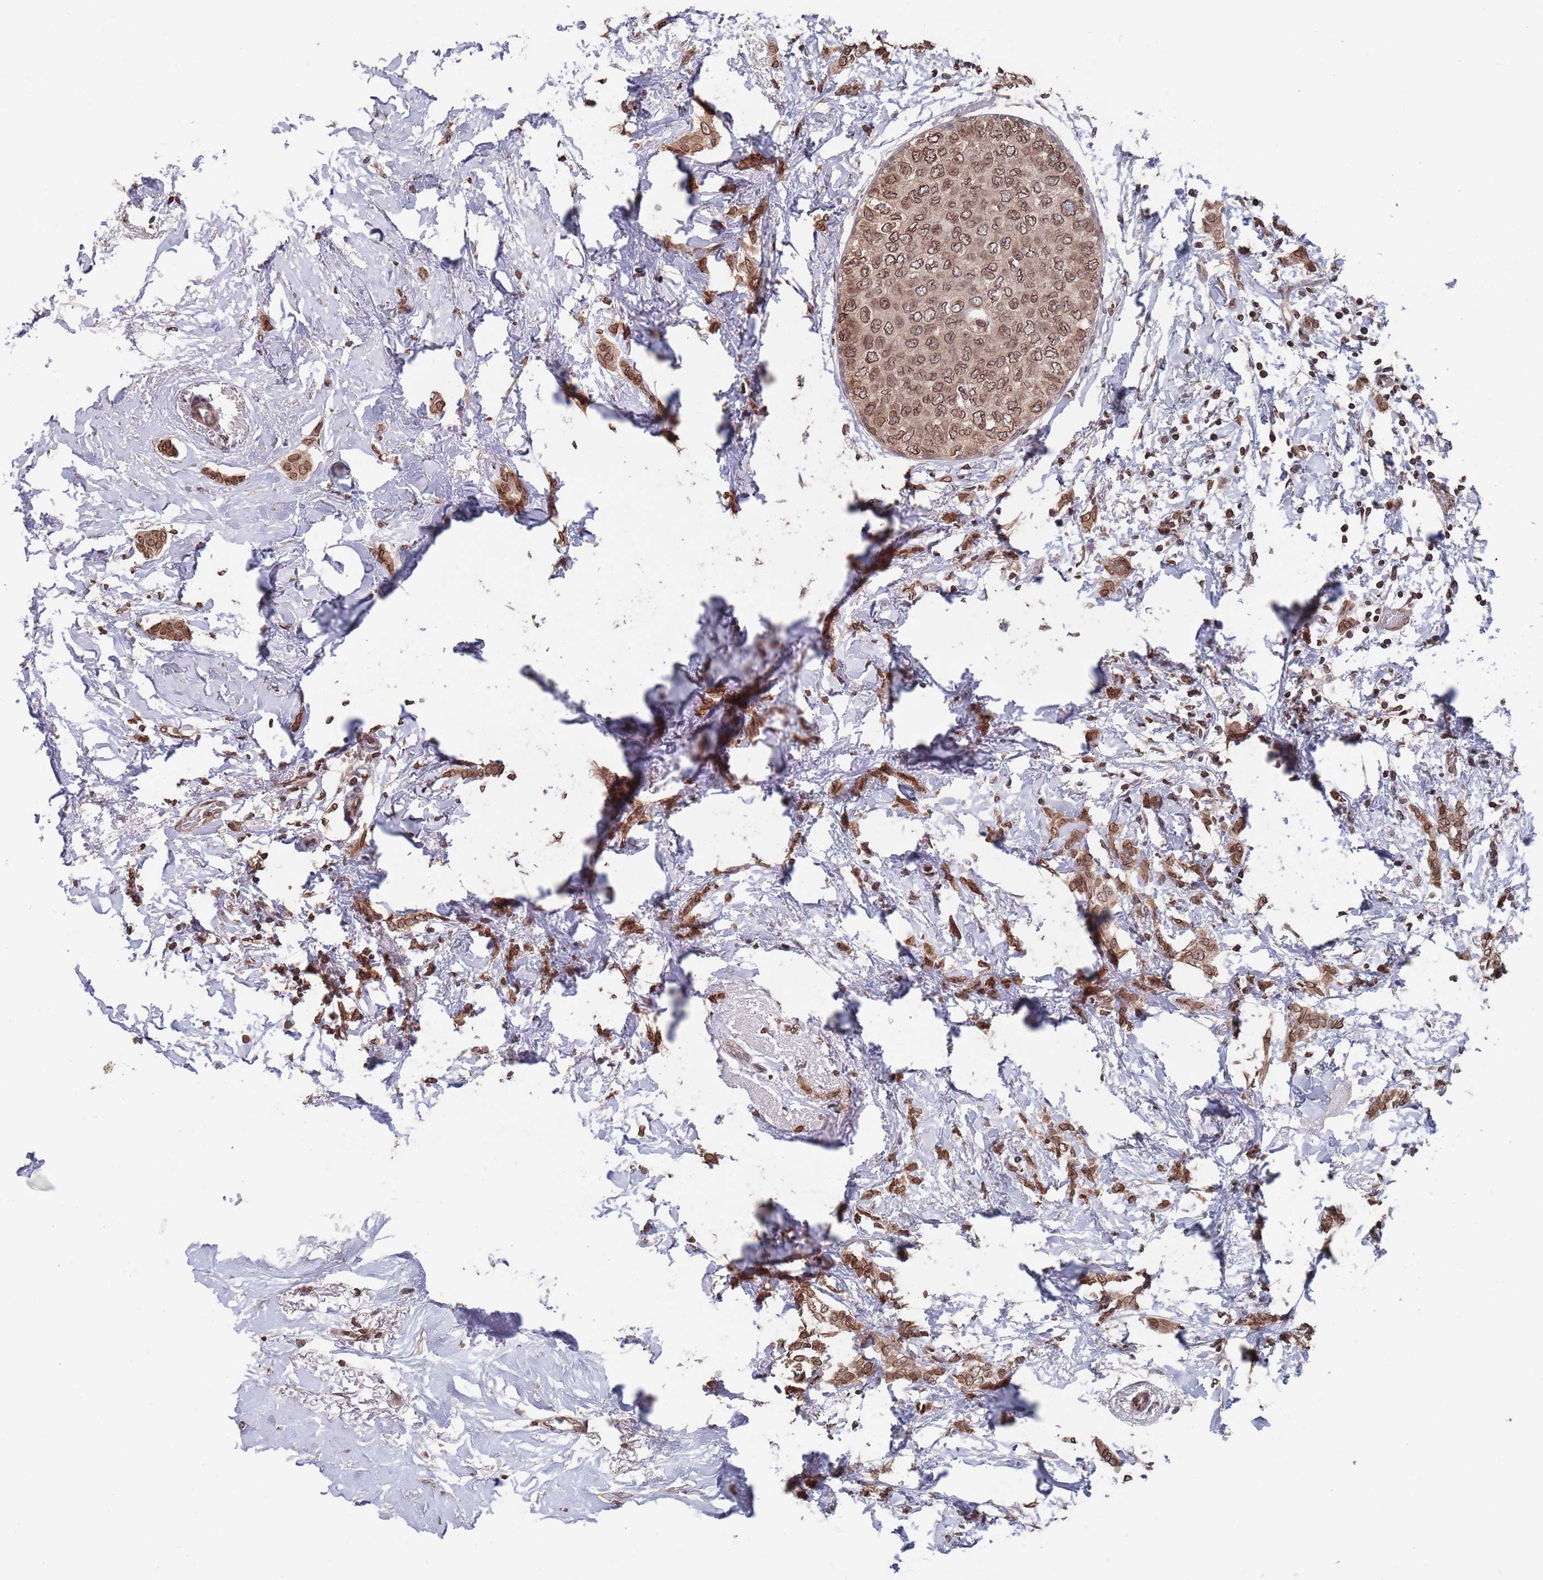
{"staining": {"intensity": "moderate", "quantity": ">75%", "location": "cytoplasmic/membranous,nuclear"}, "tissue": "breast cancer", "cell_type": "Tumor cells", "image_type": "cancer", "snomed": [{"axis": "morphology", "description": "Duct carcinoma"}, {"axis": "topography", "description": "Breast"}], "caption": "DAB immunohistochemical staining of human breast infiltrating ductal carcinoma exhibits moderate cytoplasmic/membranous and nuclear protein staining in approximately >75% of tumor cells. The protein of interest is shown in brown color, while the nuclei are stained blue.", "gene": "SDHAF3", "patient": {"sex": "female", "age": 72}}